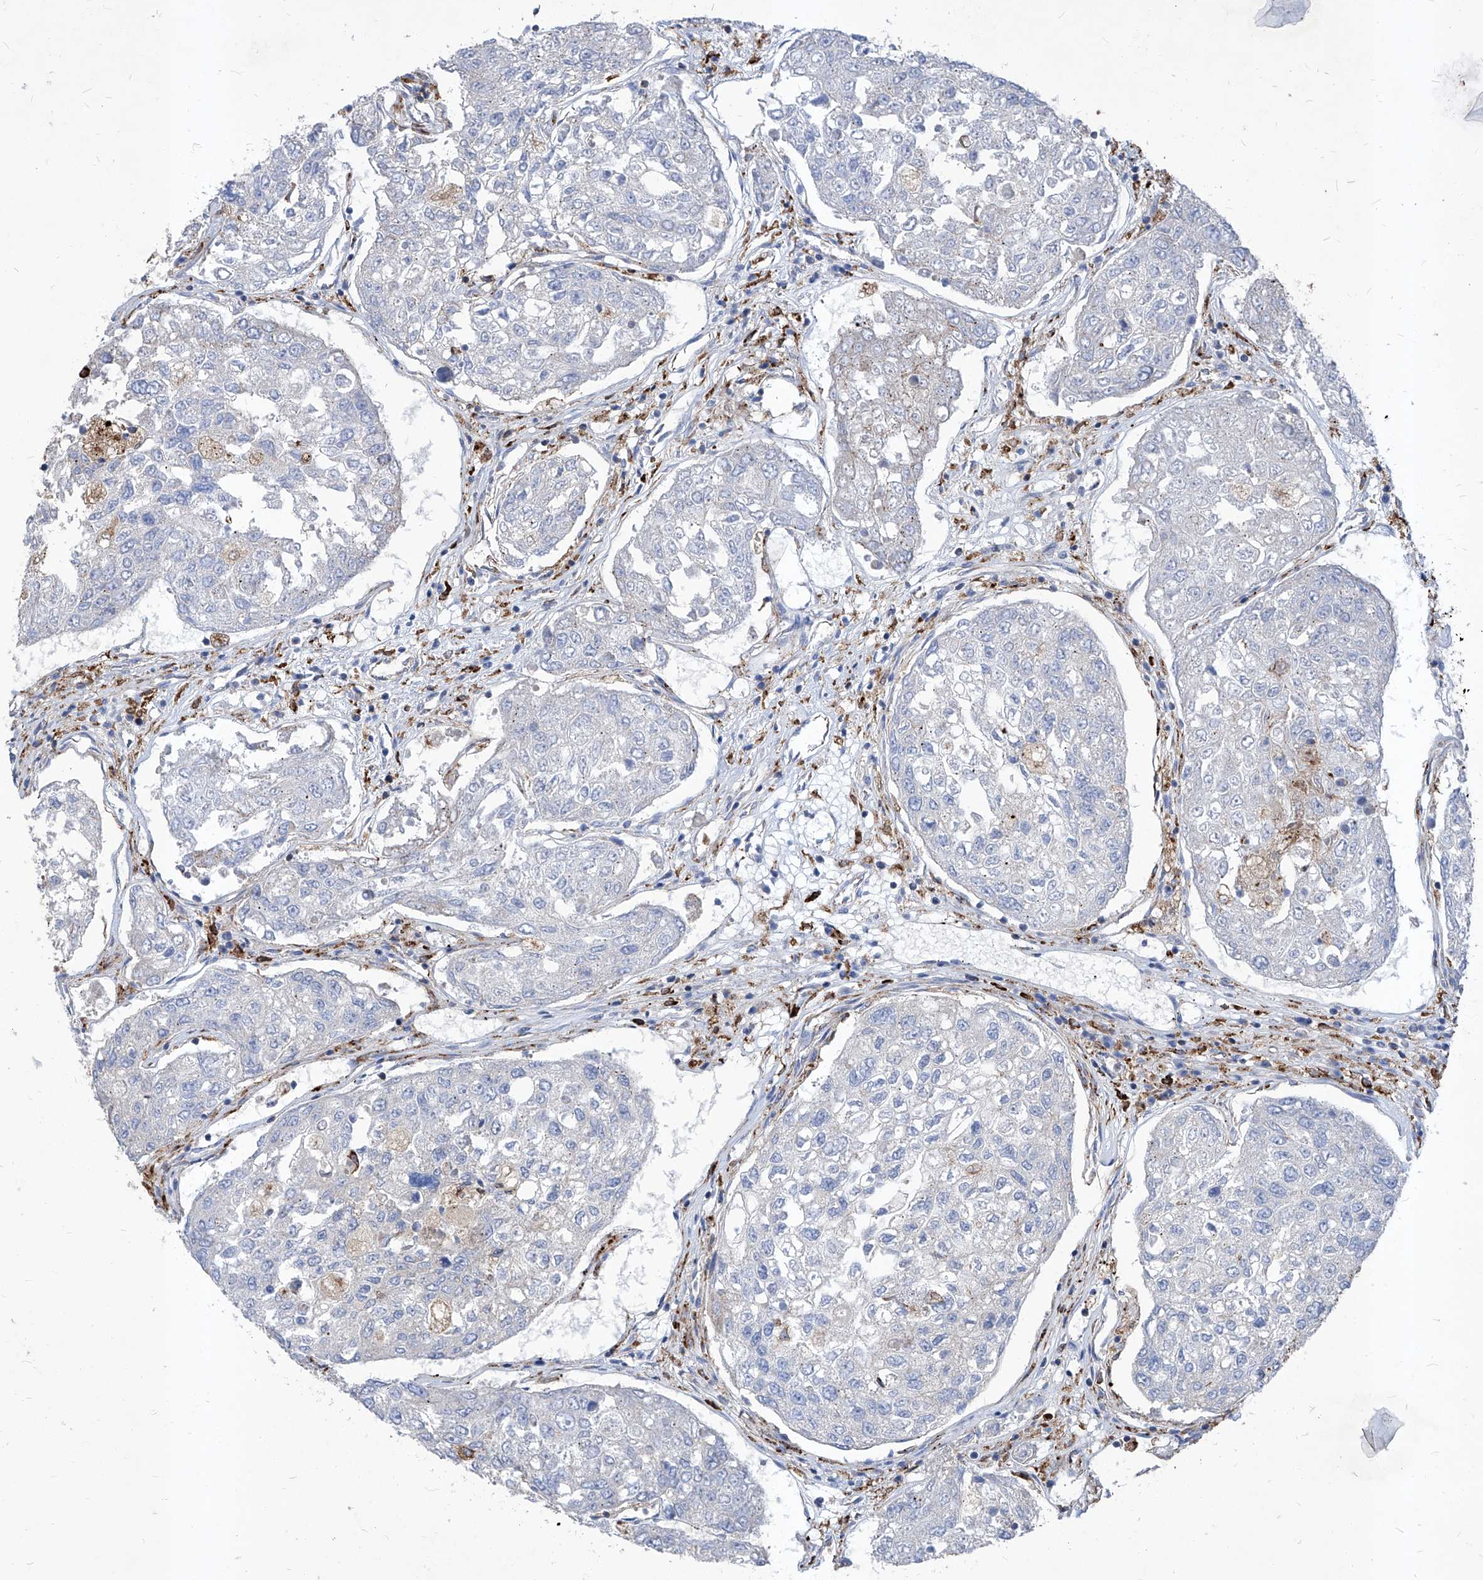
{"staining": {"intensity": "negative", "quantity": "none", "location": "none"}, "tissue": "urothelial cancer", "cell_type": "Tumor cells", "image_type": "cancer", "snomed": [{"axis": "morphology", "description": "Urothelial carcinoma, High grade"}, {"axis": "topography", "description": "Lymph node"}, {"axis": "topography", "description": "Urinary bladder"}], "caption": "IHC micrograph of high-grade urothelial carcinoma stained for a protein (brown), which reveals no positivity in tumor cells.", "gene": "UBOX5", "patient": {"sex": "male", "age": 51}}